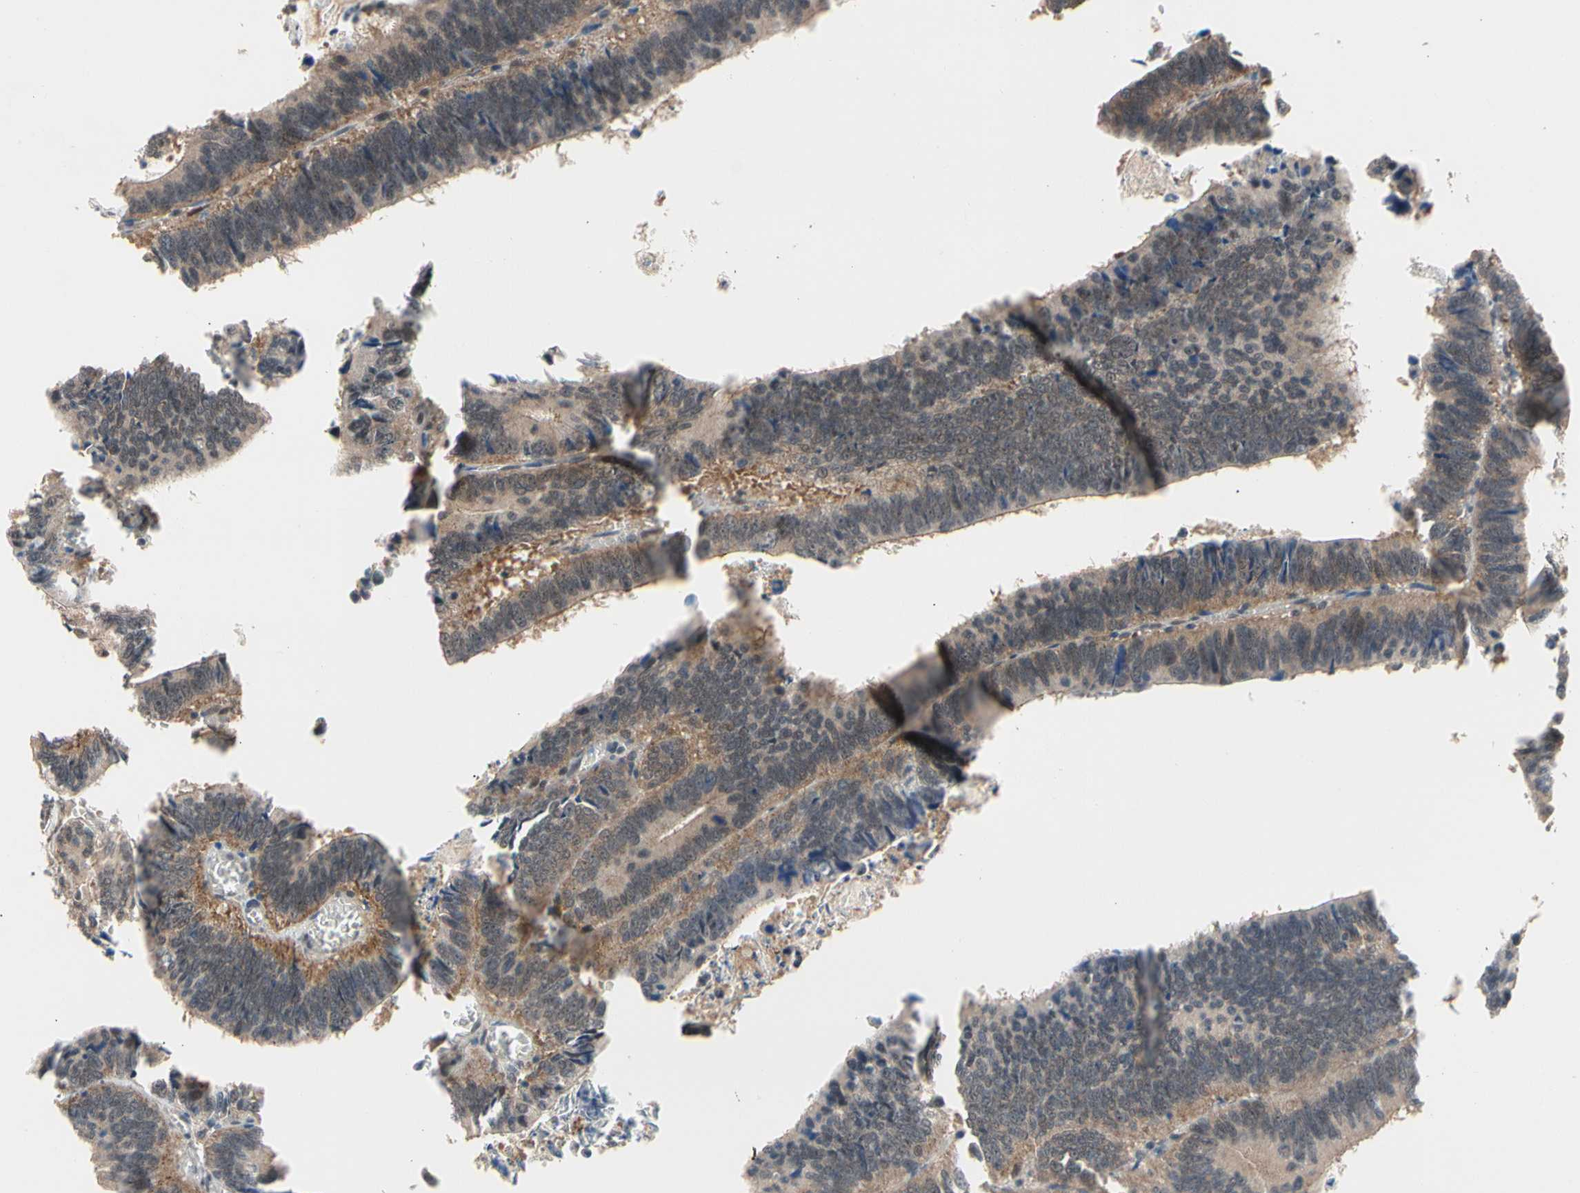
{"staining": {"intensity": "moderate", "quantity": ">75%", "location": "cytoplasmic/membranous"}, "tissue": "colorectal cancer", "cell_type": "Tumor cells", "image_type": "cancer", "snomed": [{"axis": "morphology", "description": "Adenocarcinoma, NOS"}, {"axis": "topography", "description": "Colon"}], "caption": "IHC histopathology image of neoplastic tissue: colorectal adenocarcinoma stained using immunohistochemistry displays medium levels of moderate protein expression localized specifically in the cytoplasmic/membranous of tumor cells, appearing as a cytoplasmic/membranous brown color.", "gene": "NGEF", "patient": {"sex": "male", "age": 72}}